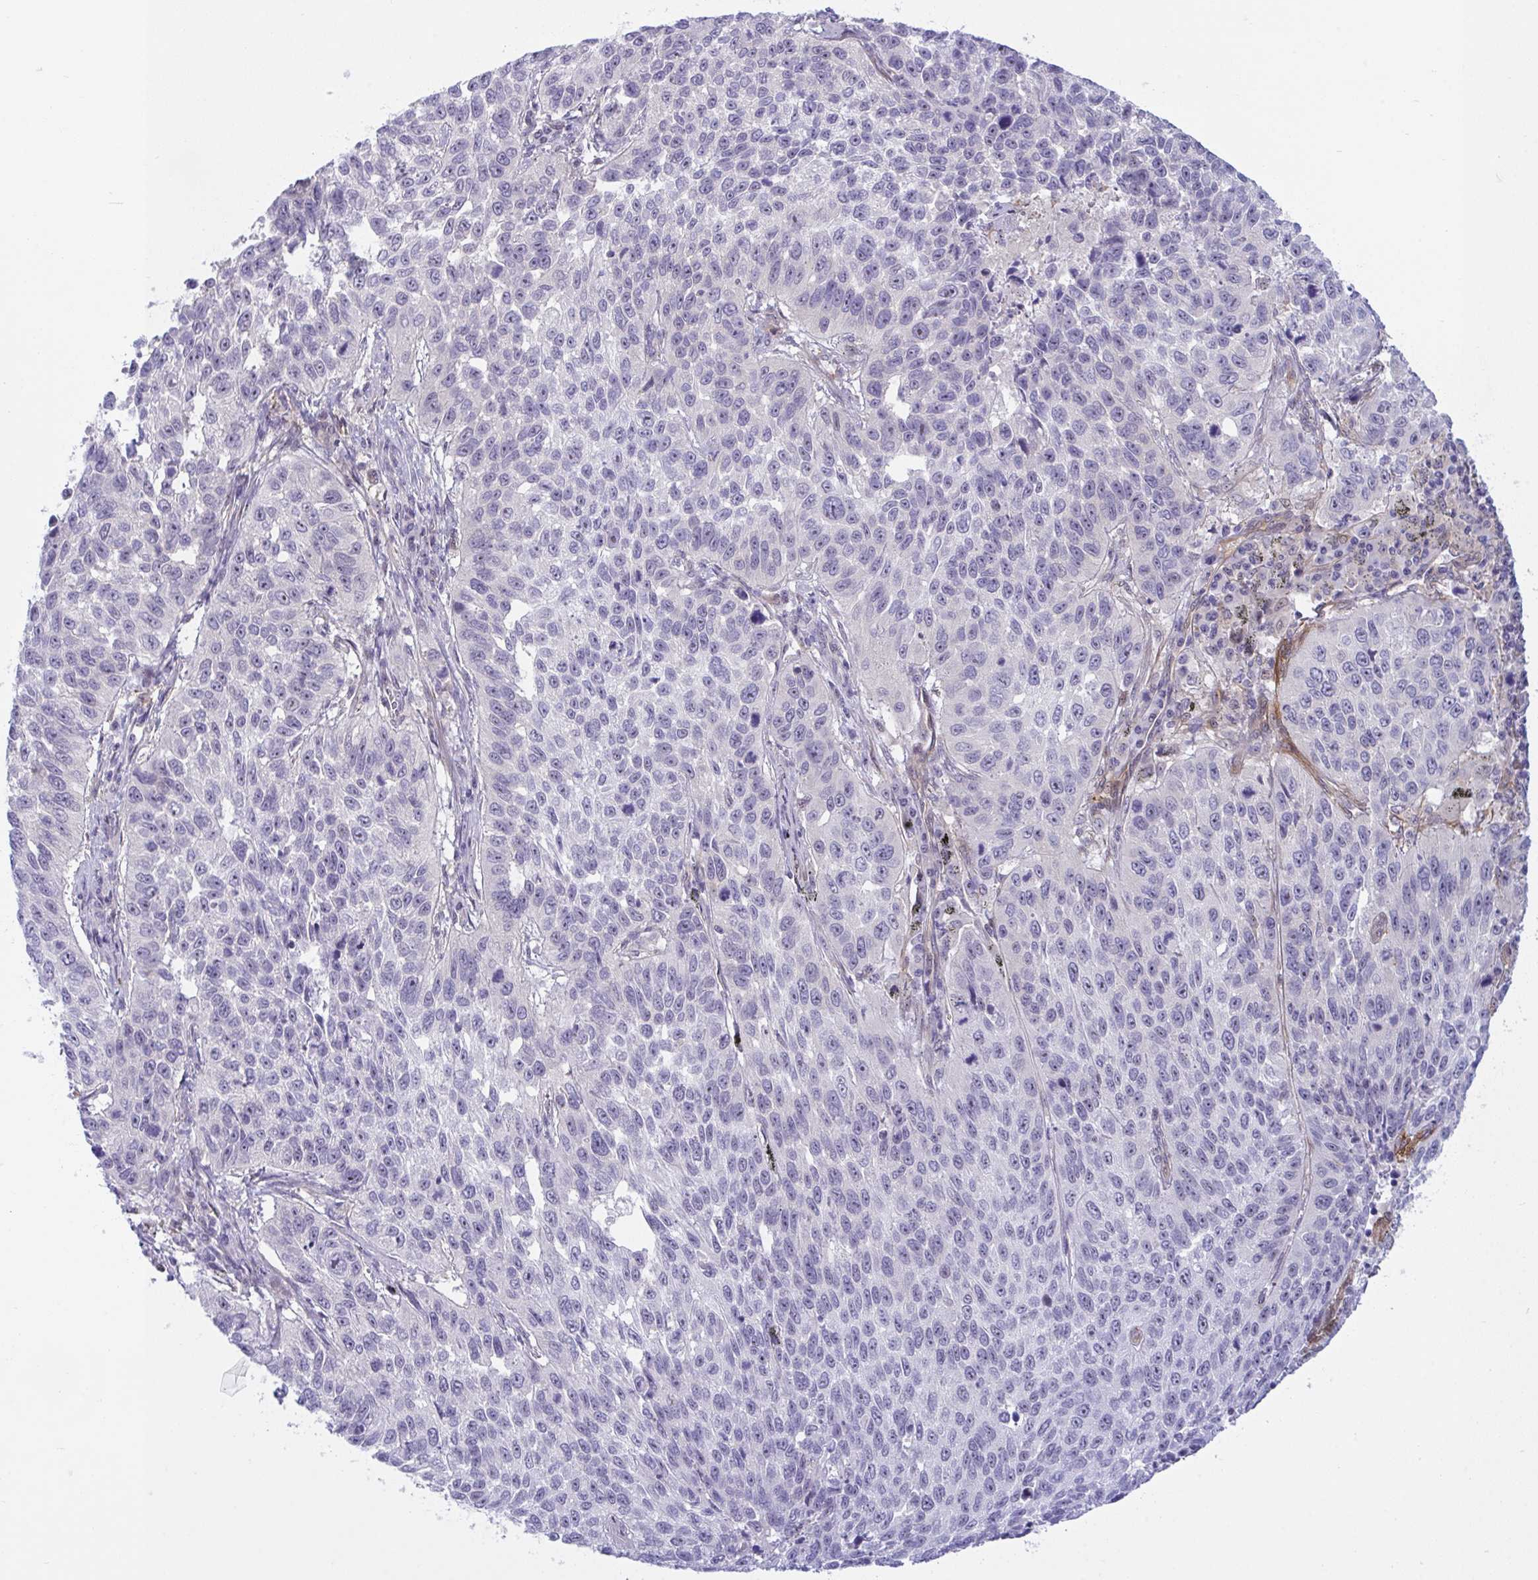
{"staining": {"intensity": "negative", "quantity": "none", "location": "none"}, "tissue": "lung cancer", "cell_type": "Tumor cells", "image_type": "cancer", "snomed": [{"axis": "morphology", "description": "Squamous cell carcinoma, NOS"}, {"axis": "topography", "description": "Lung"}], "caption": "Tumor cells are negative for brown protein staining in lung cancer.", "gene": "PRRT4", "patient": {"sex": "male", "age": 62}}